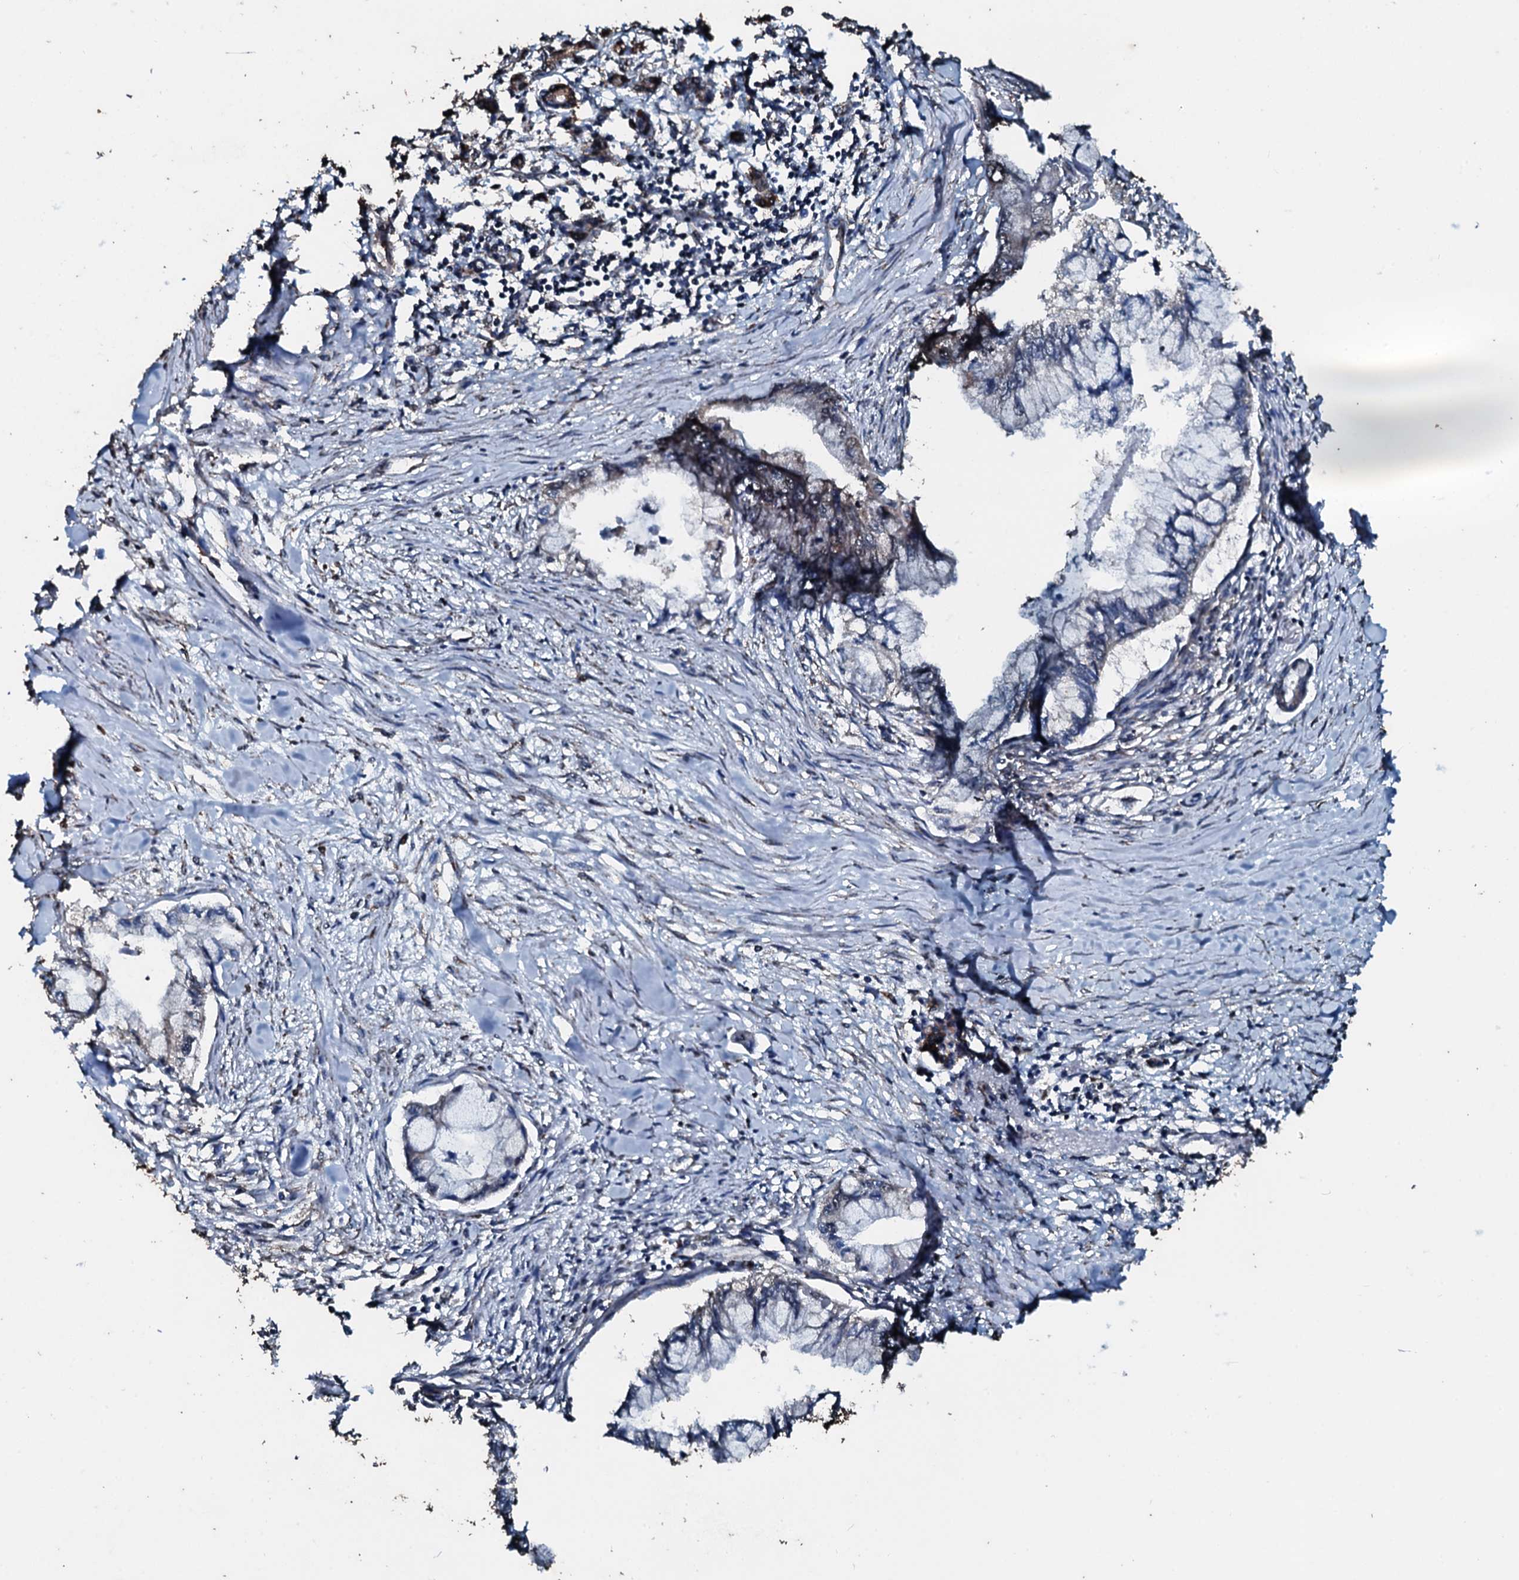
{"staining": {"intensity": "negative", "quantity": "none", "location": "none"}, "tissue": "pancreatic cancer", "cell_type": "Tumor cells", "image_type": "cancer", "snomed": [{"axis": "morphology", "description": "Adenocarcinoma, NOS"}, {"axis": "topography", "description": "Pancreas"}], "caption": "Immunohistochemical staining of pancreatic cancer reveals no significant positivity in tumor cells.", "gene": "FAAP24", "patient": {"sex": "male", "age": 48}}